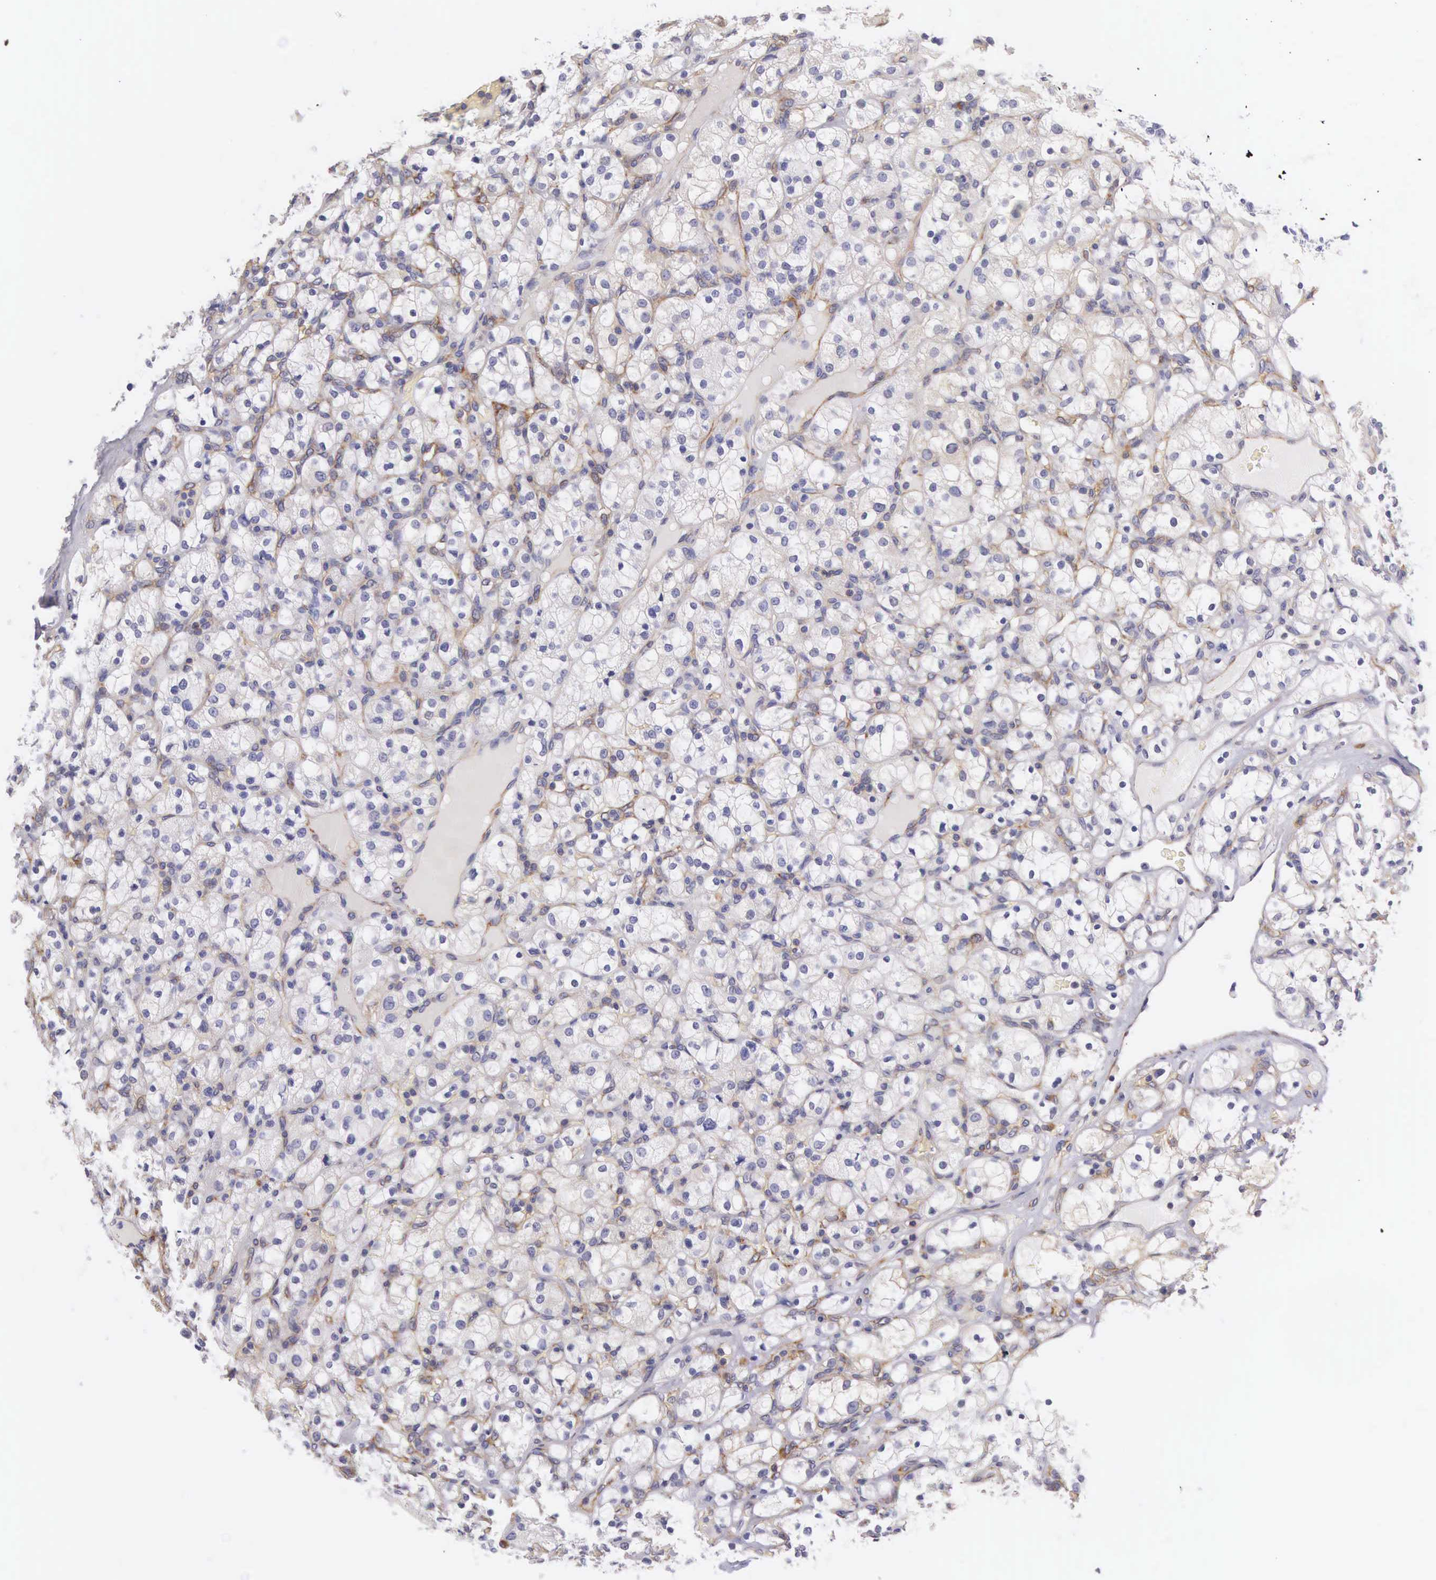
{"staining": {"intensity": "negative", "quantity": "none", "location": "none"}, "tissue": "renal cancer", "cell_type": "Tumor cells", "image_type": "cancer", "snomed": [{"axis": "morphology", "description": "Adenocarcinoma, NOS"}, {"axis": "topography", "description": "Kidney"}], "caption": "This is an IHC image of adenocarcinoma (renal). There is no positivity in tumor cells.", "gene": "OSBPL3", "patient": {"sex": "female", "age": 83}}